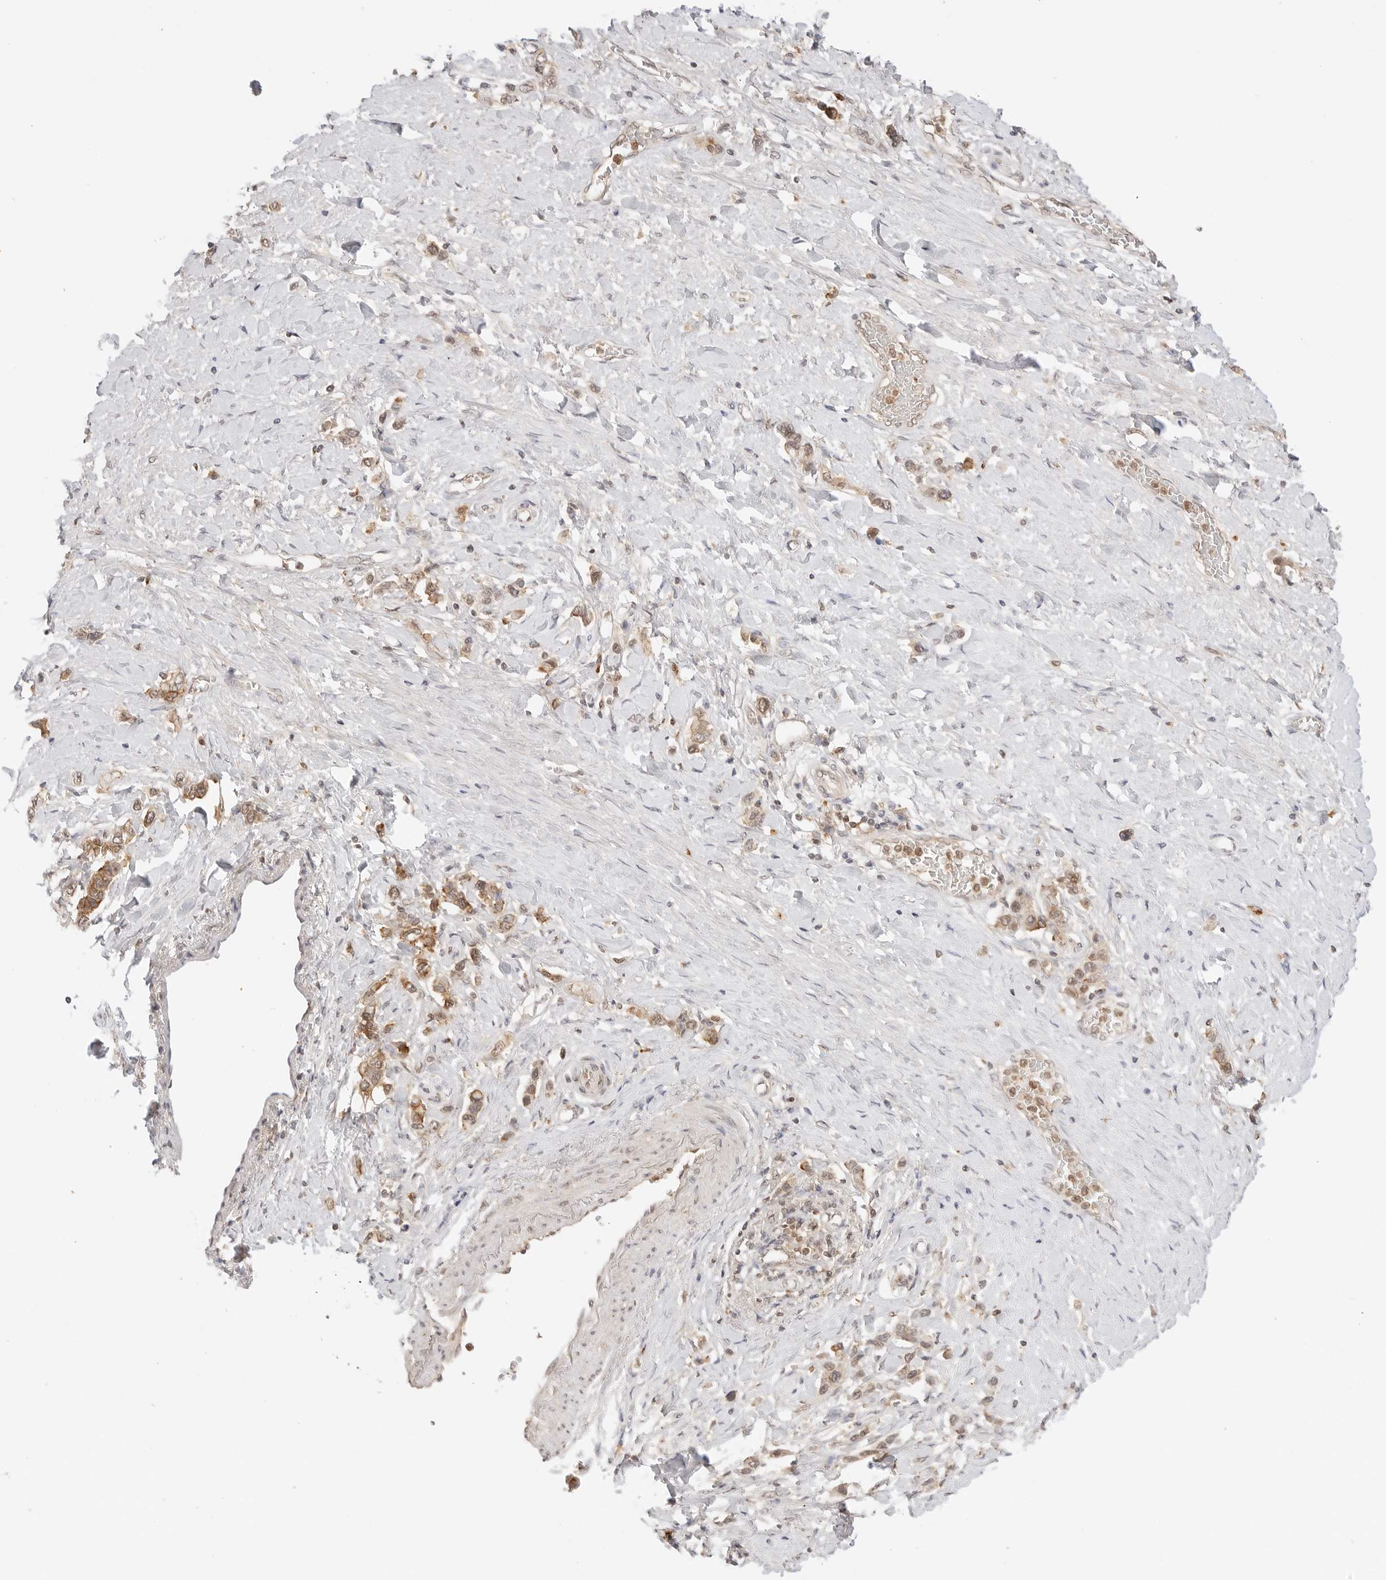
{"staining": {"intensity": "moderate", "quantity": ">75%", "location": "cytoplasmic/membranous"}, "tissue": "stomach cancer", "cell_type": "Tumor cells", "image_type": "cancer", "snomed": [{"axis": "morphology", "description": "Adenocarcinoma, NOS"}, {"axis": "topography", "description": "Stomach"}], "caption": "A histopathology image showing moderate cytoplasmic/membranous staining in approximately >75% of tumor cells in stomach cancer (adenocarcinoma), as visualized by brown immunohistochemical staining.", "gene": "EPHA1", "patient": {"sex": "female", "age": 65}}